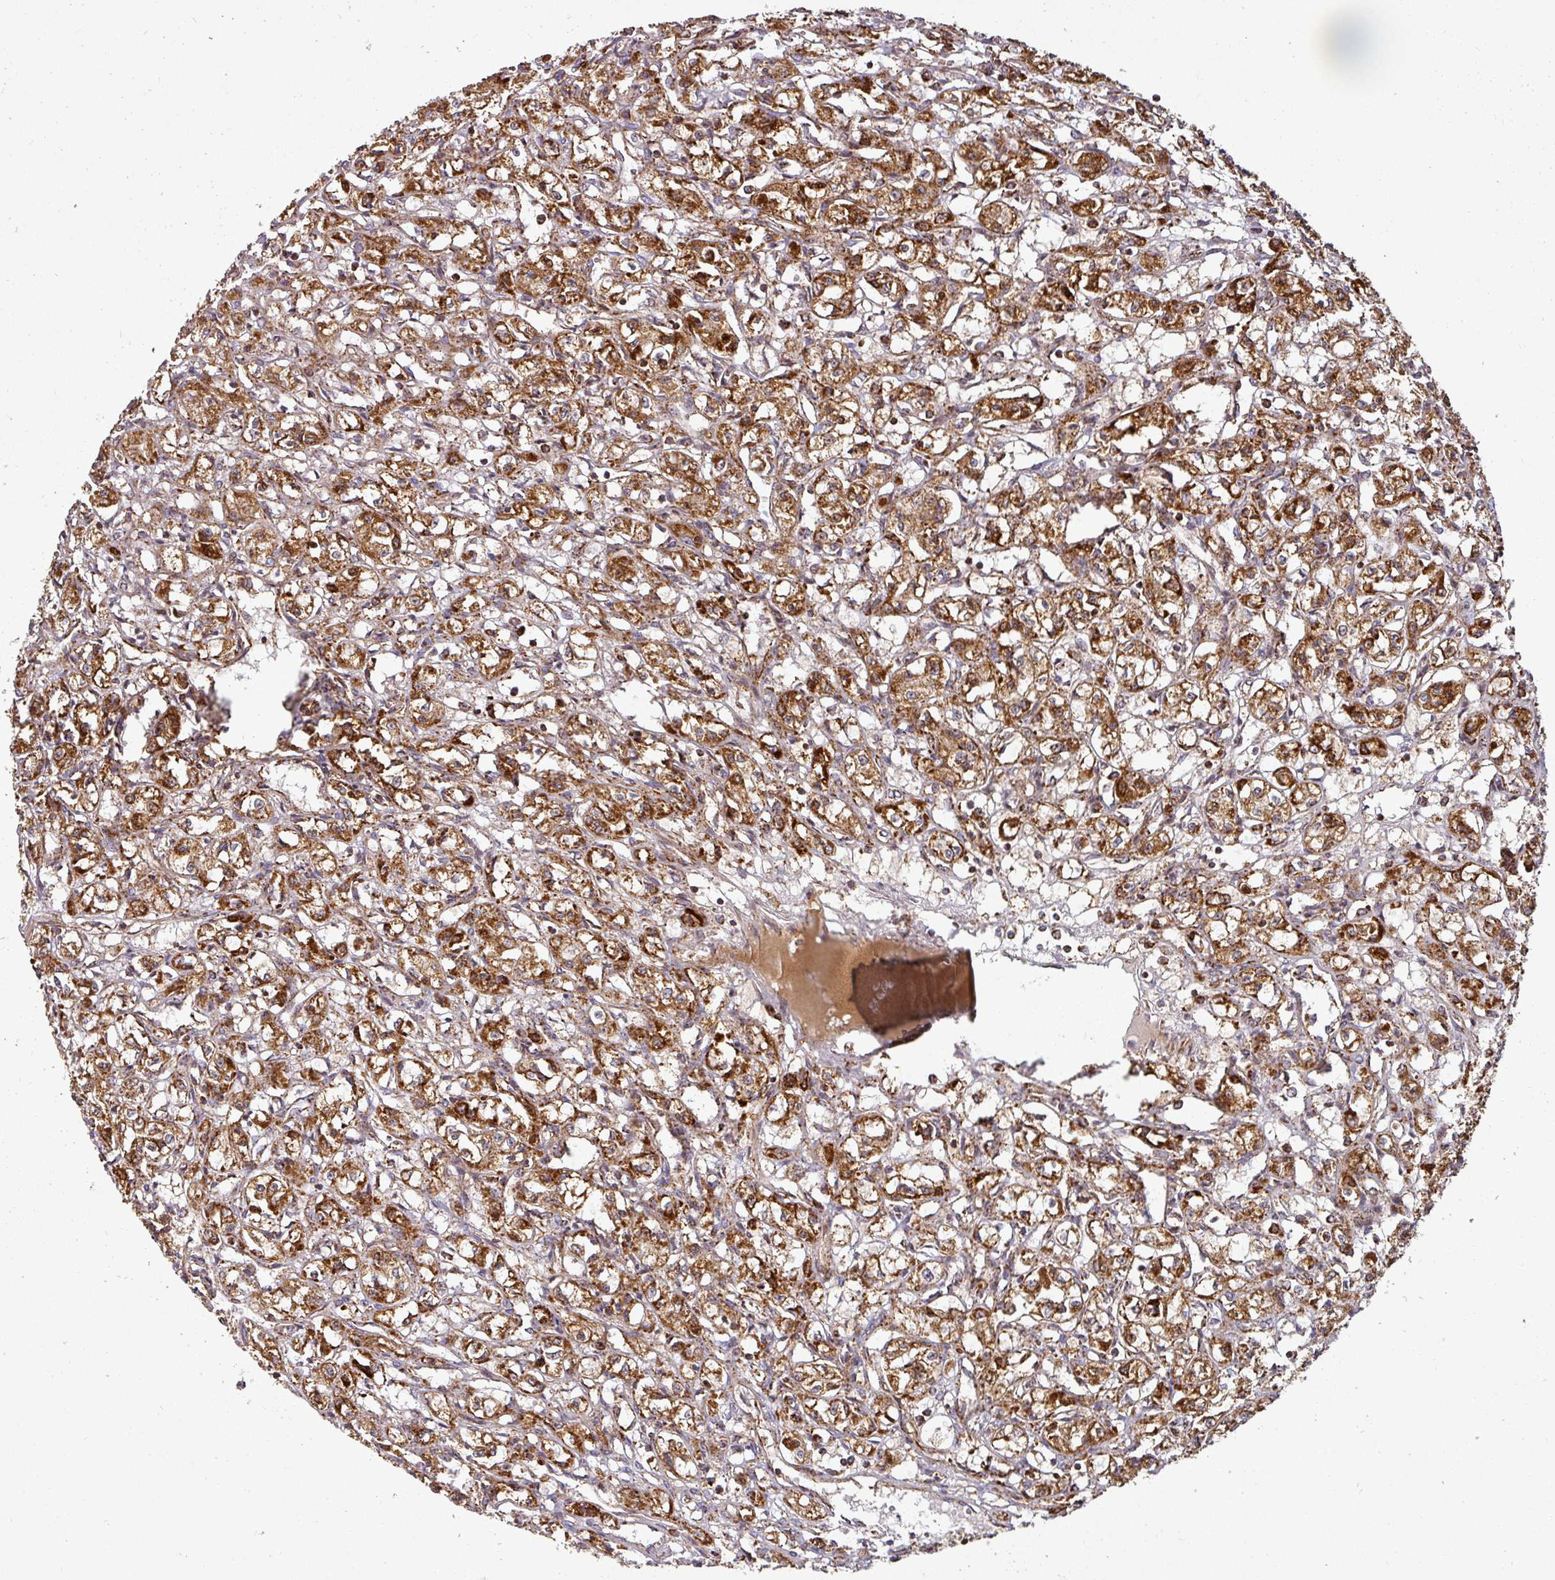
{"staining": {"intensity": "strong", "quantity": ">75%", "location": "cytoplasmic/membranous"}, "tissue": "renal cancer", "cell_type": "Tumor cells", "image_type": "cancer", "snomed": [{"axis": "morphology", "description": "Adenocarcinoma, NOS"}, {"axis": "topography", "description": "Kidney"}], "caption": "Renal adenocarcinoma stained with a brown dye displays strong cytoplasmic/membranous positive expression in approximately >75% of tumor cells.", "gene": "GPD2", "patient": {"sex": "male", "age": 56}}